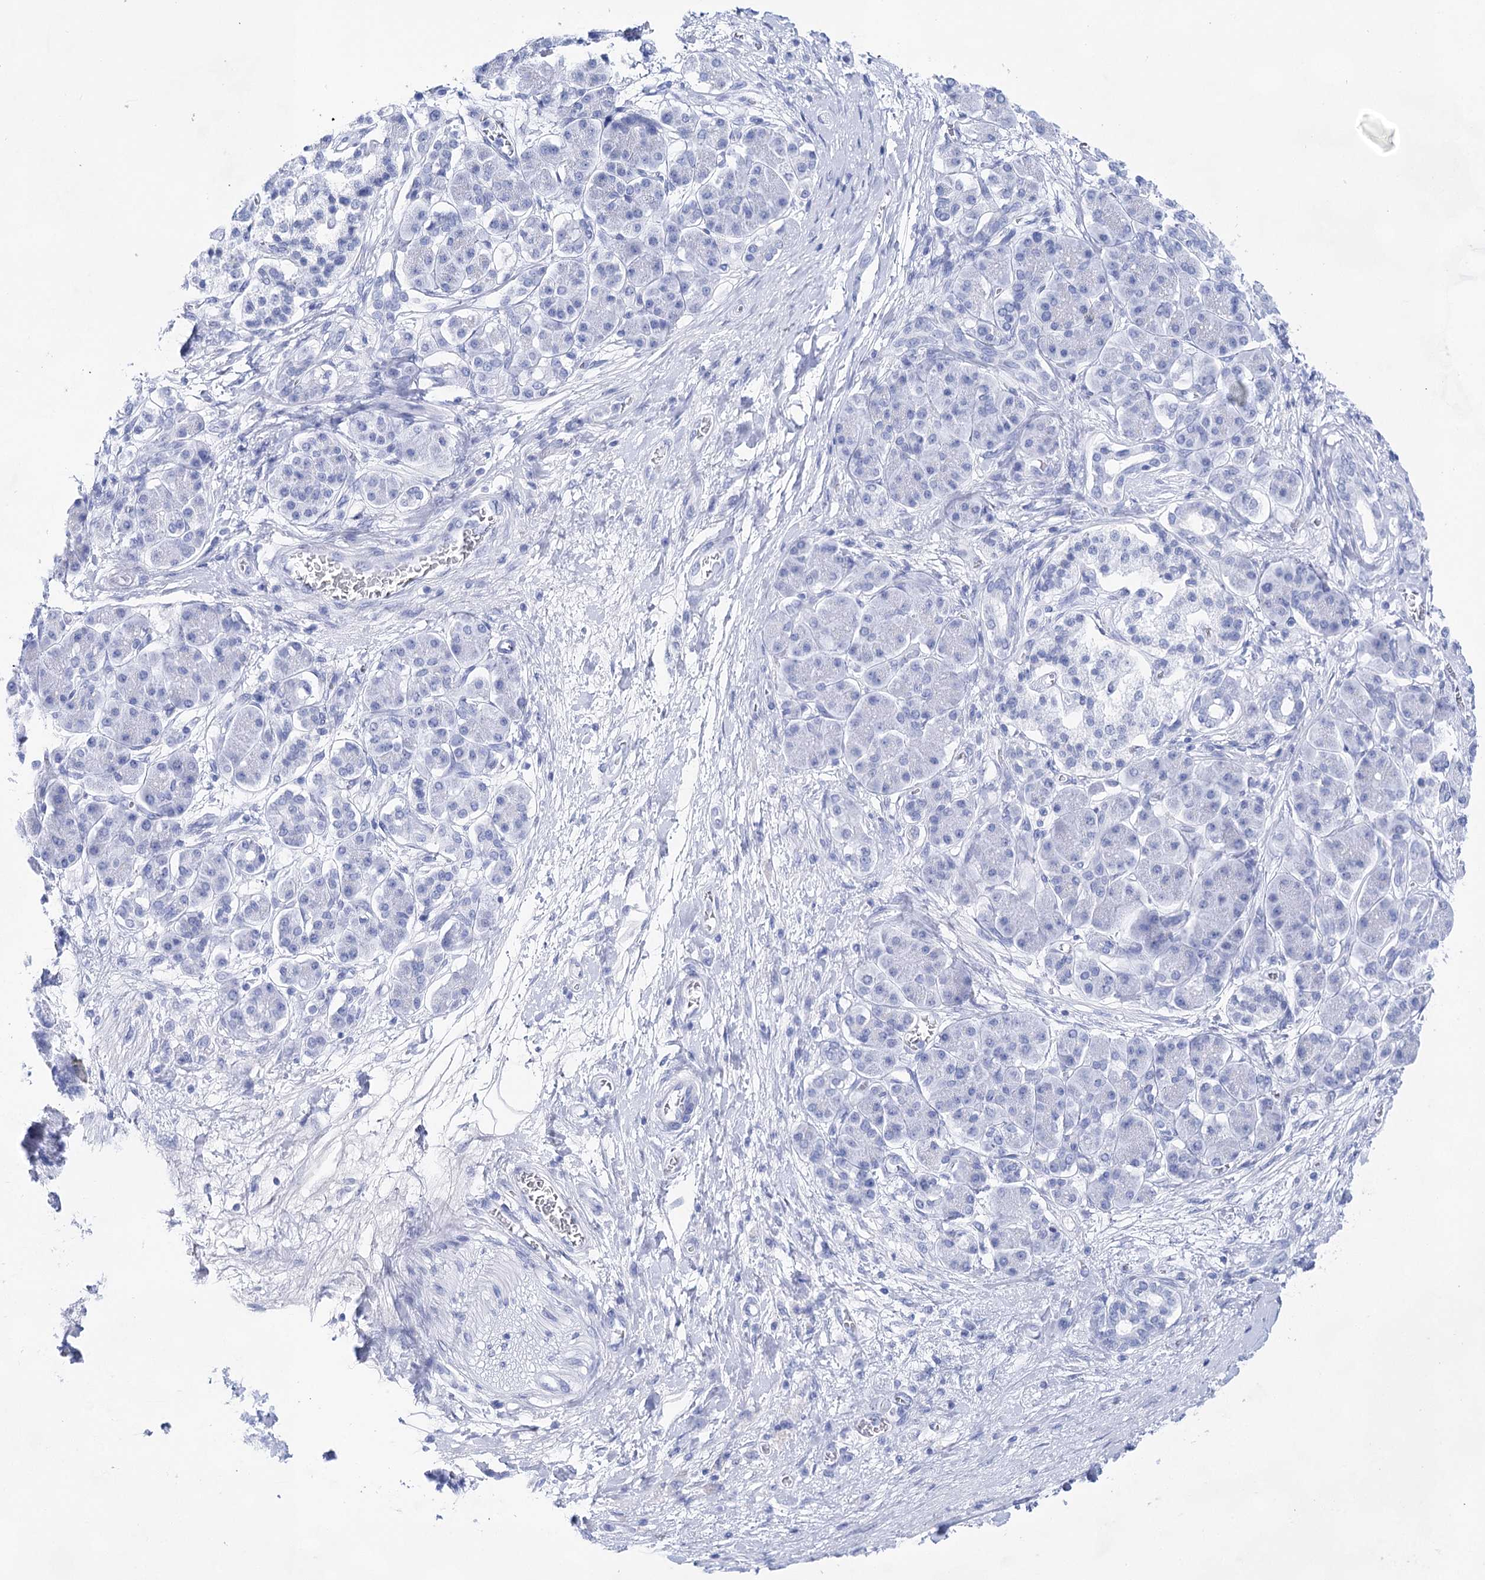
{"staining": {"intensity": "negative", "quantity": "none", "location": "none"}, "tissue": "pancreatic cancer", "cell_type": "Tumor cells", "image_type": "cancer", "snomed": [{"axis": "morphology", "description": "Adenocarcinoma, NOS"}, {"axis": "topography", "description": "Pancreas"}], "caption": "An IHC histopathology image of pancreatic cancer (adenocarcinoma) is shown. There is no staining in tumor cells of pancreatic cancer (adenocarcinoma).", "gene": "LALBA", "patient": {"sex": "female", "age": 61}}